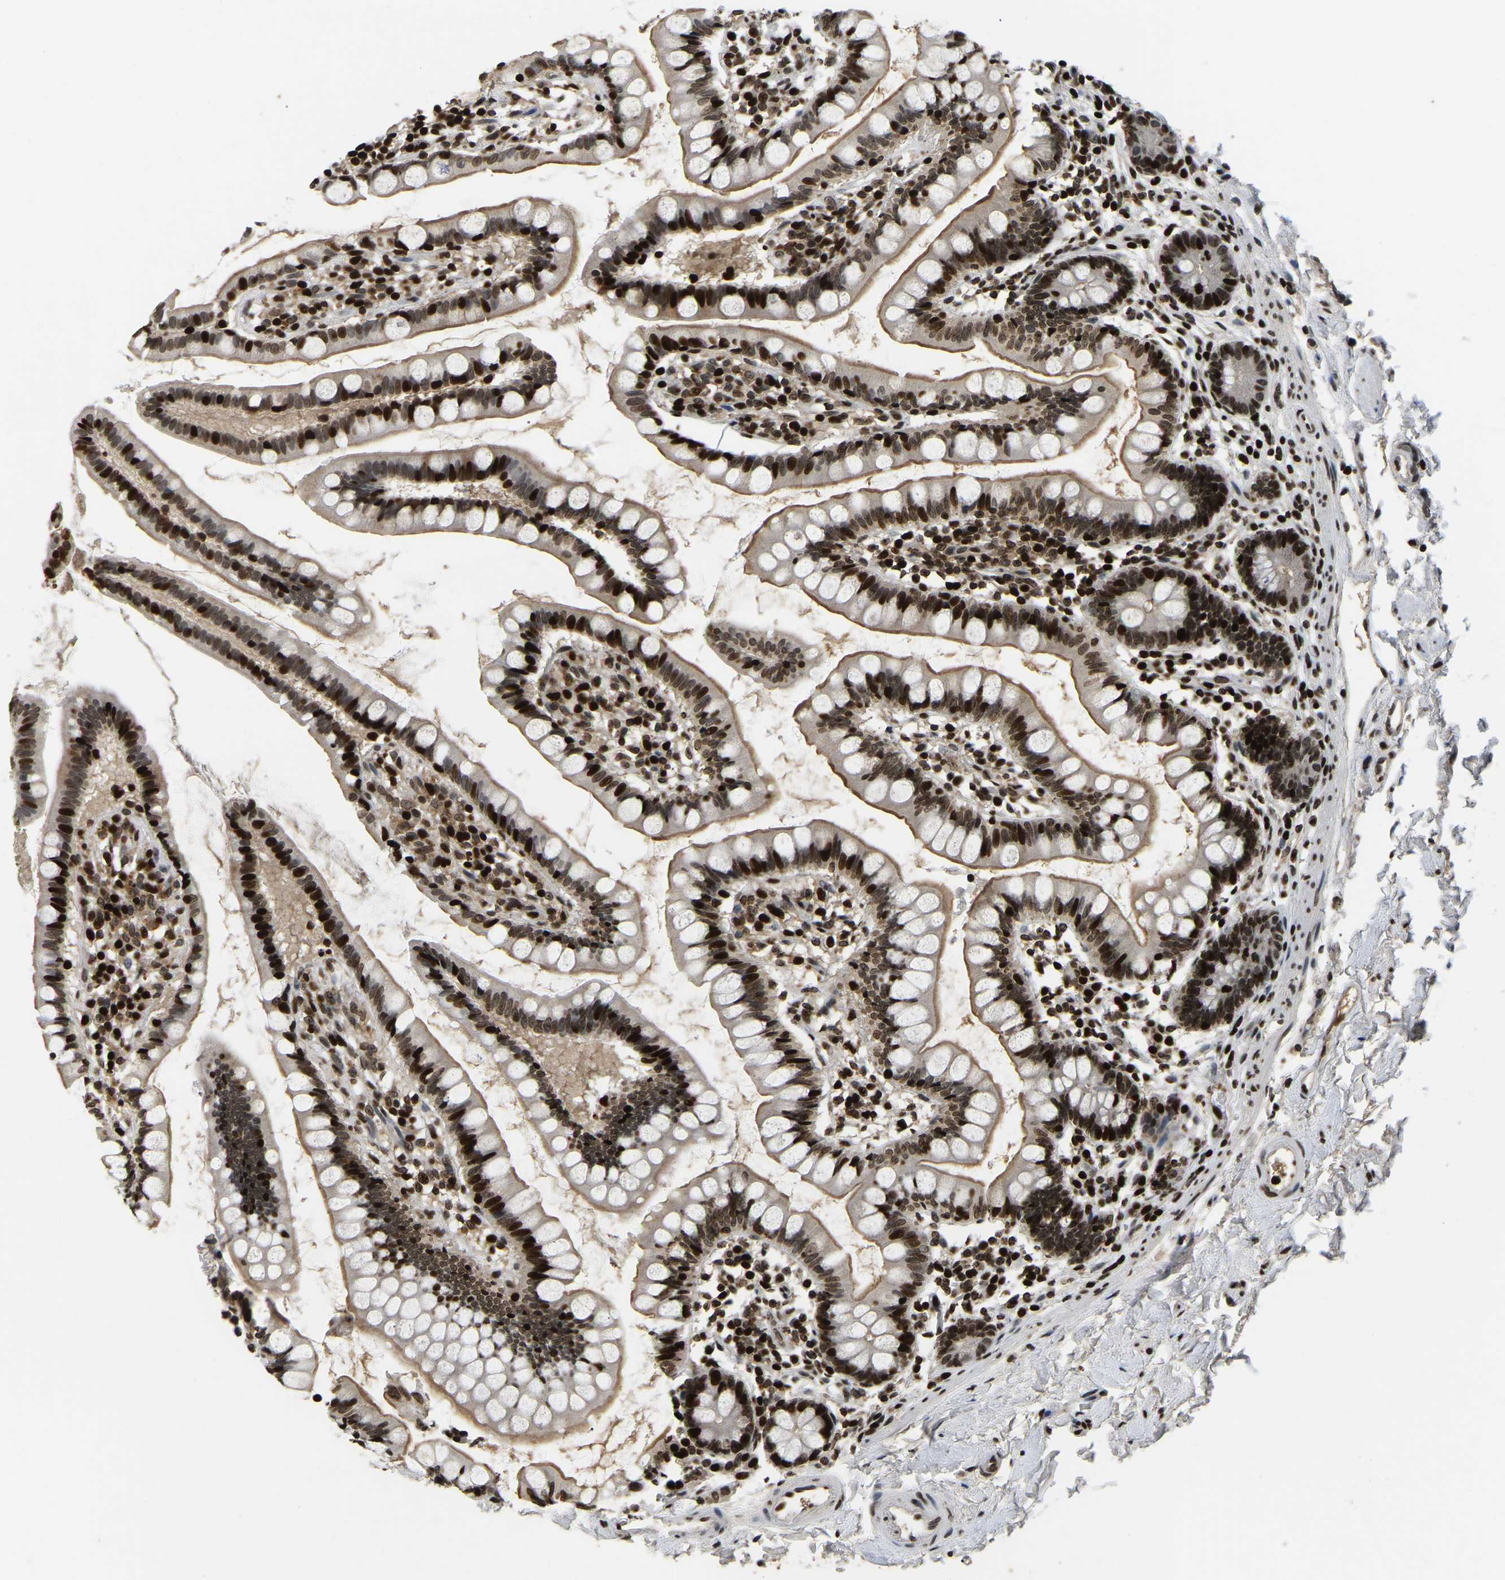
{"staining": {"intensity": "strong", "quantity": ">75%", "location": "nuclear"}, "tissue": "small intestine", "cell_type": "Glandular cells", "image_type": "normal", "snomed": [{"axis": "morphology", "description": "Normal tissue, NOS"}, {"axis": "topography", "description": "Small intestine"}], "caption": "Immunohistochemical staining of normal human small intestine exhibits high levels of strong nuclear expression in approximately >75% of glandular cells. (DAB (3,3'-diaminobenzidine) IHC, brown staining for protein, blue staining for nuclei).", "gene": "LRRC61", "patient": {"sex": "female", "age": 84}}